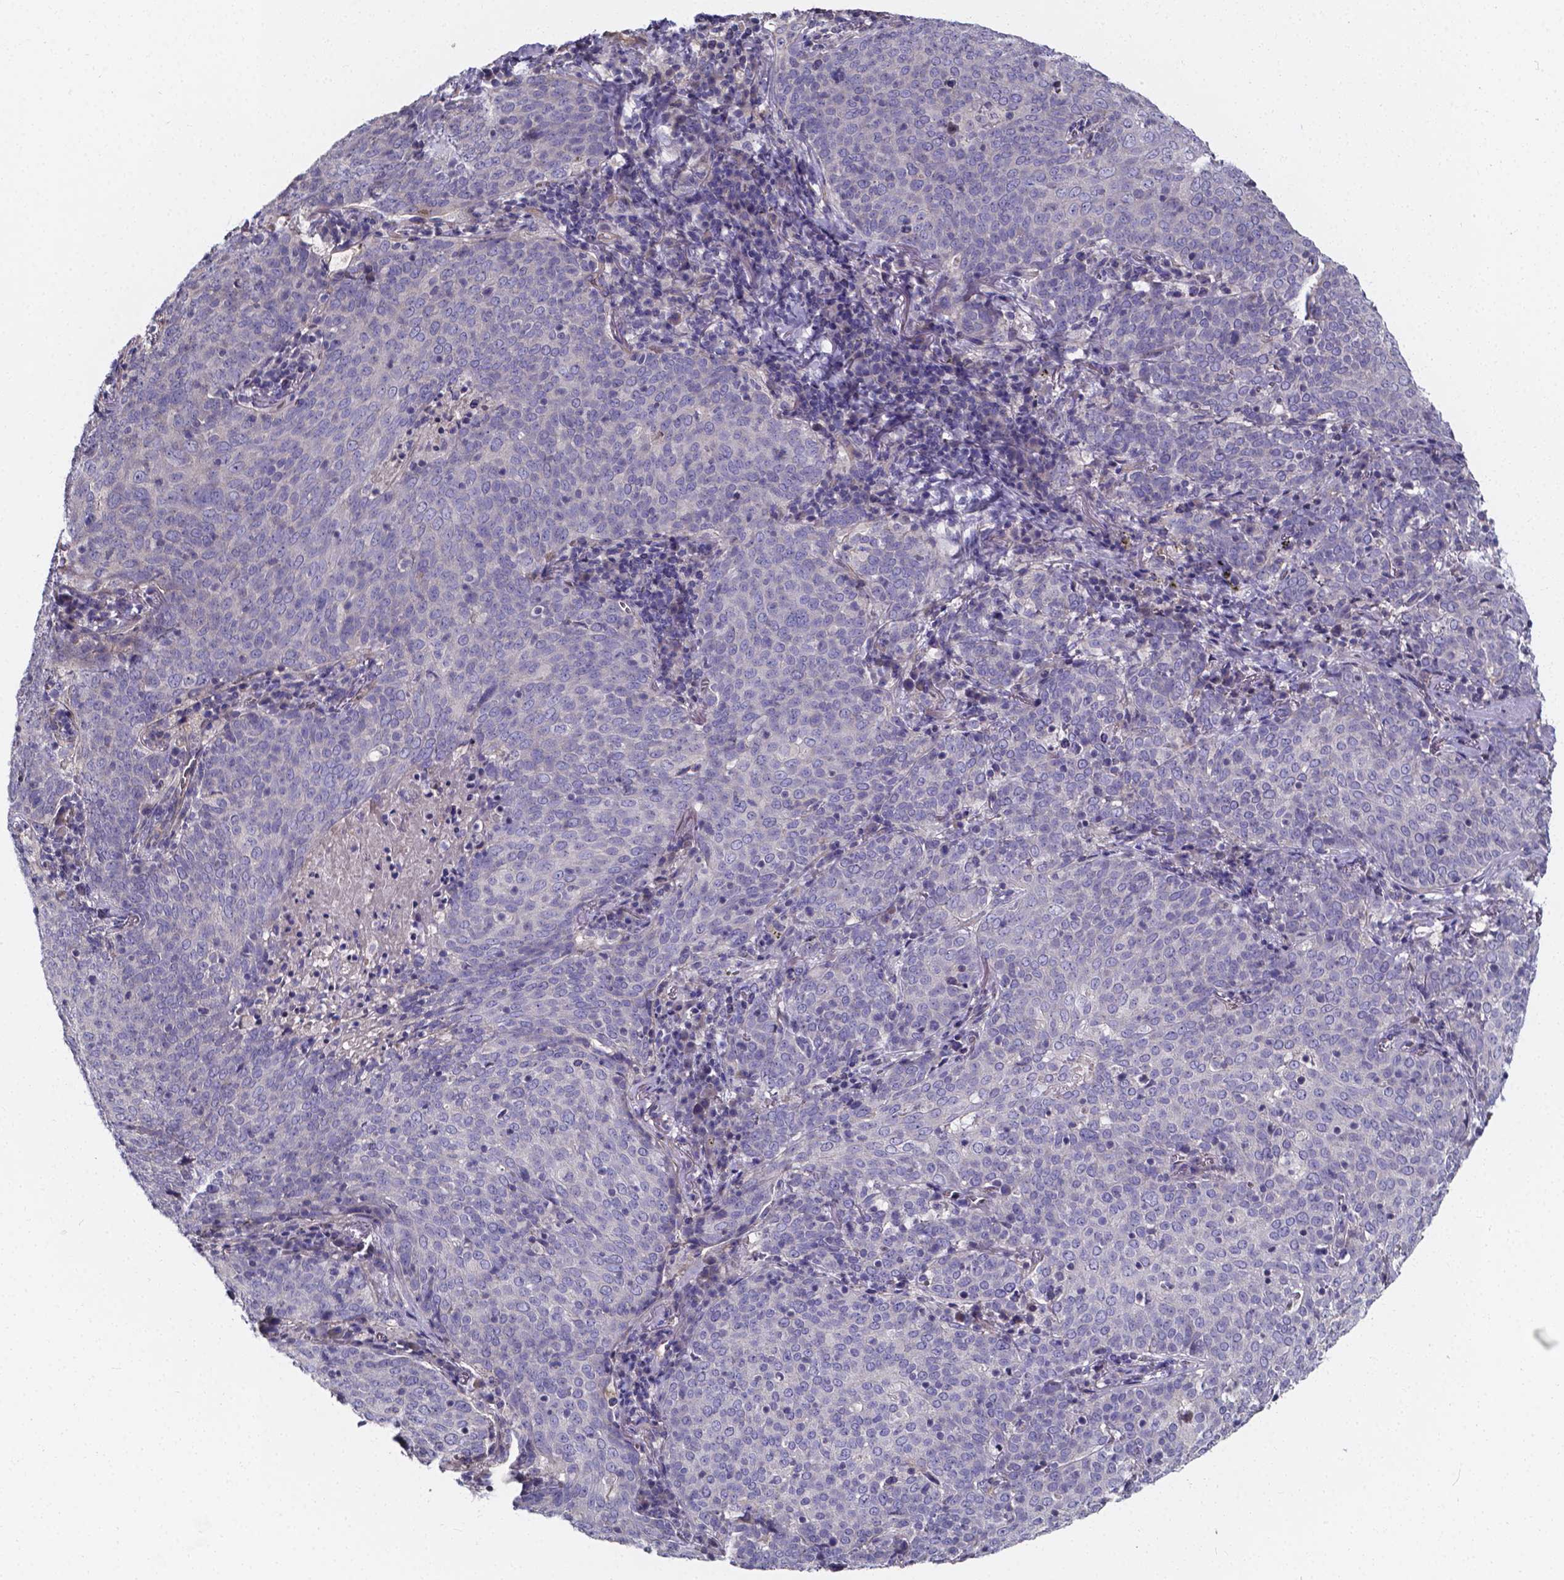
{"staining": {"intensity": "negative", "quantity": "none", "location": "none"}, "tissue": "lung cancer", "cell_type": "Tumor cells", "image_type": "cancer", "snomed": [{"axis": "morphology", "description": "Squamous cell carcinoma, NOS"}, {"axis": "topography", "description": "Lung"}], "caption": "Lung cancer (squamous cell carcinoma) was stained to show a protein in brown. There is no significant positivity in tumor cells.", "gene": "CACNG8", "patient": {"sex": "male", "age": 82}}